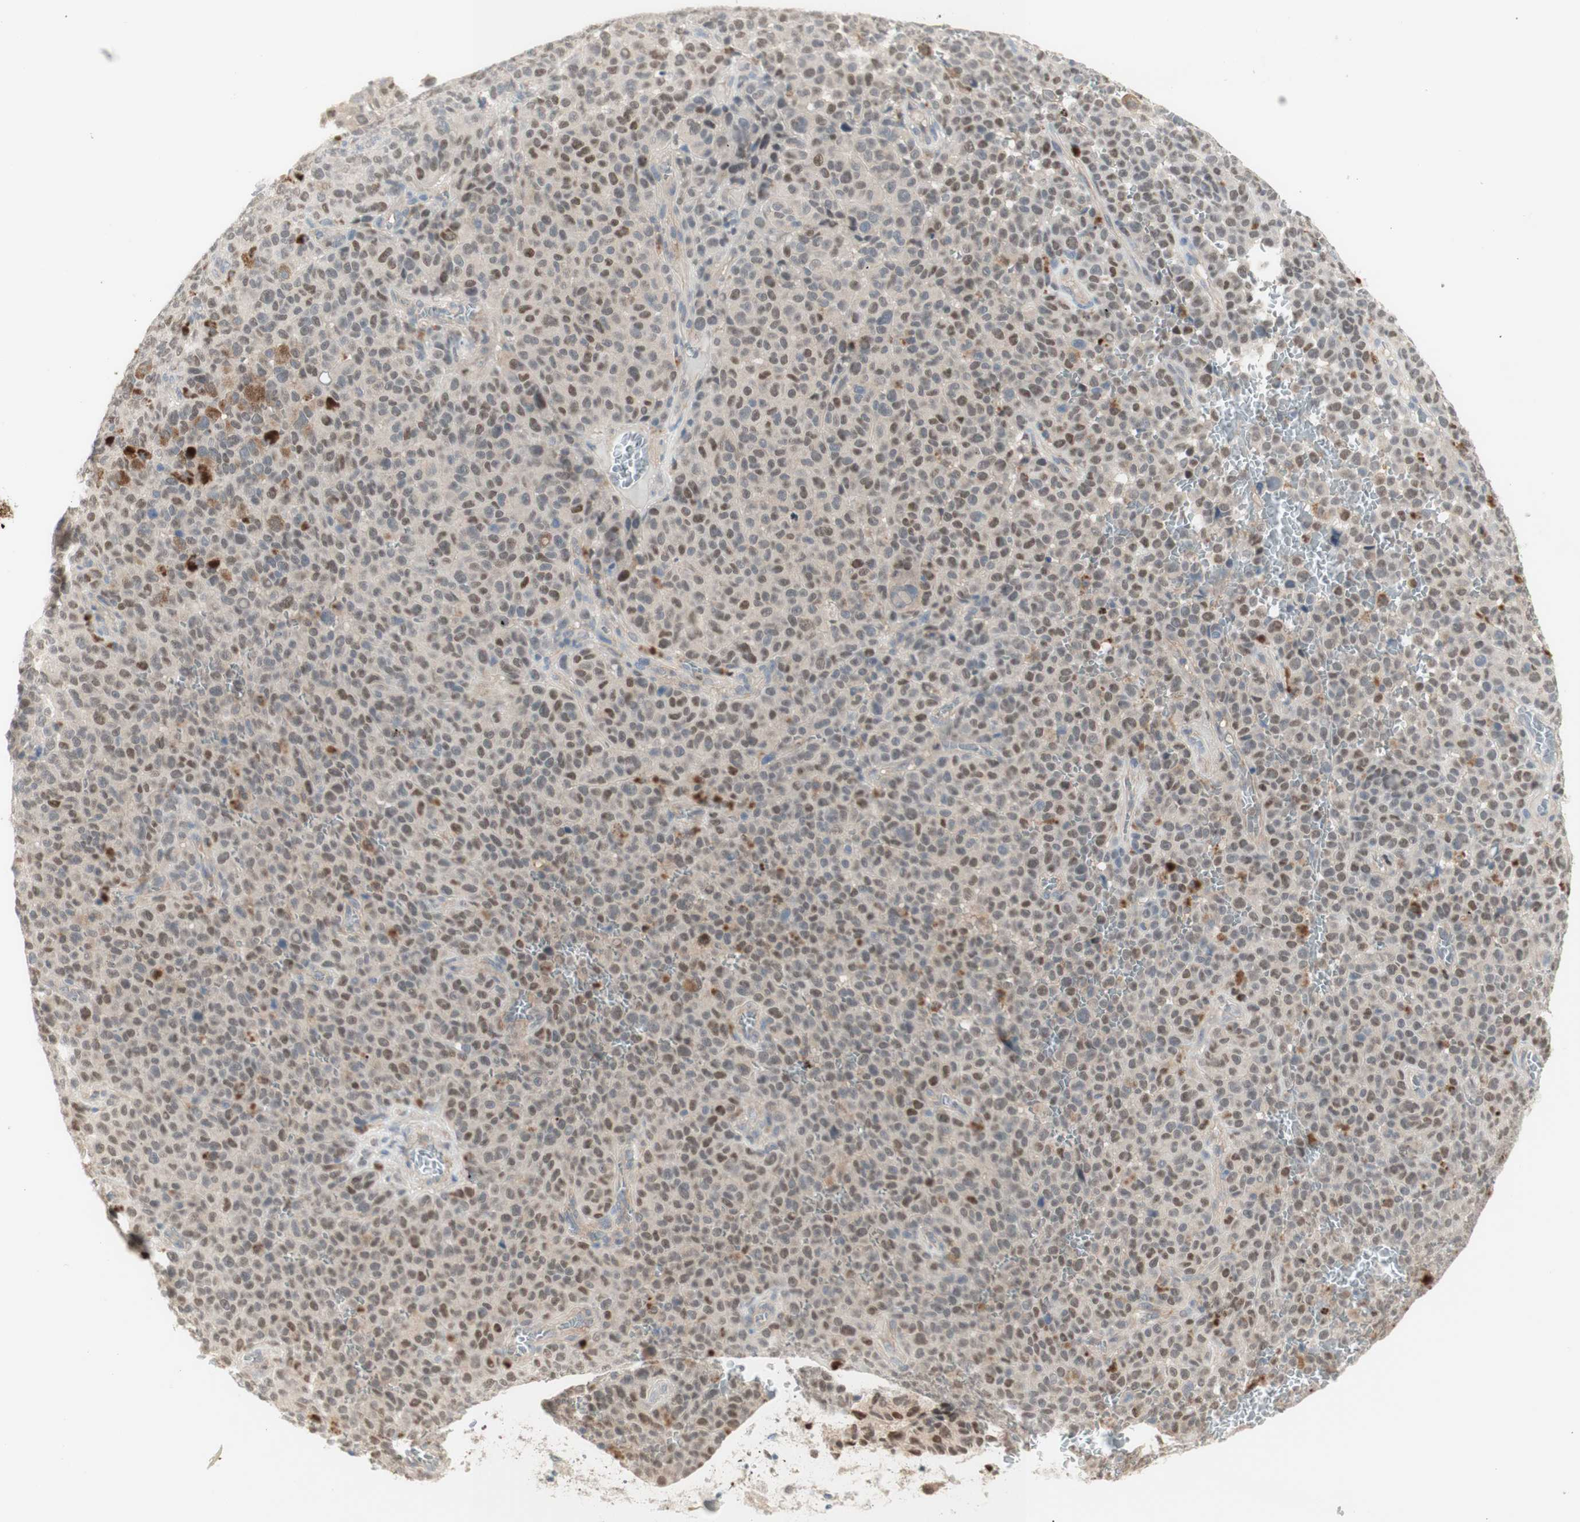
{"staining": {"intensity": "weak", "quantity": ">75%", "location": "nuclear"}, "tissue": "melanoma", "cell_type": "Tumor cells", "image_type": "cancer", "snomed": [{"axis": "morphology", "description": "Malignant melanoma, NOS"}, {"axis": "topography", "description": "Skin"}], "caption": "This image exhibits IHC staining of melanoma, with low weak nuclear staining in about >75% of tumor cells.", "gene": "RFNG", "patient": {"sex": "female", "age": 82}}